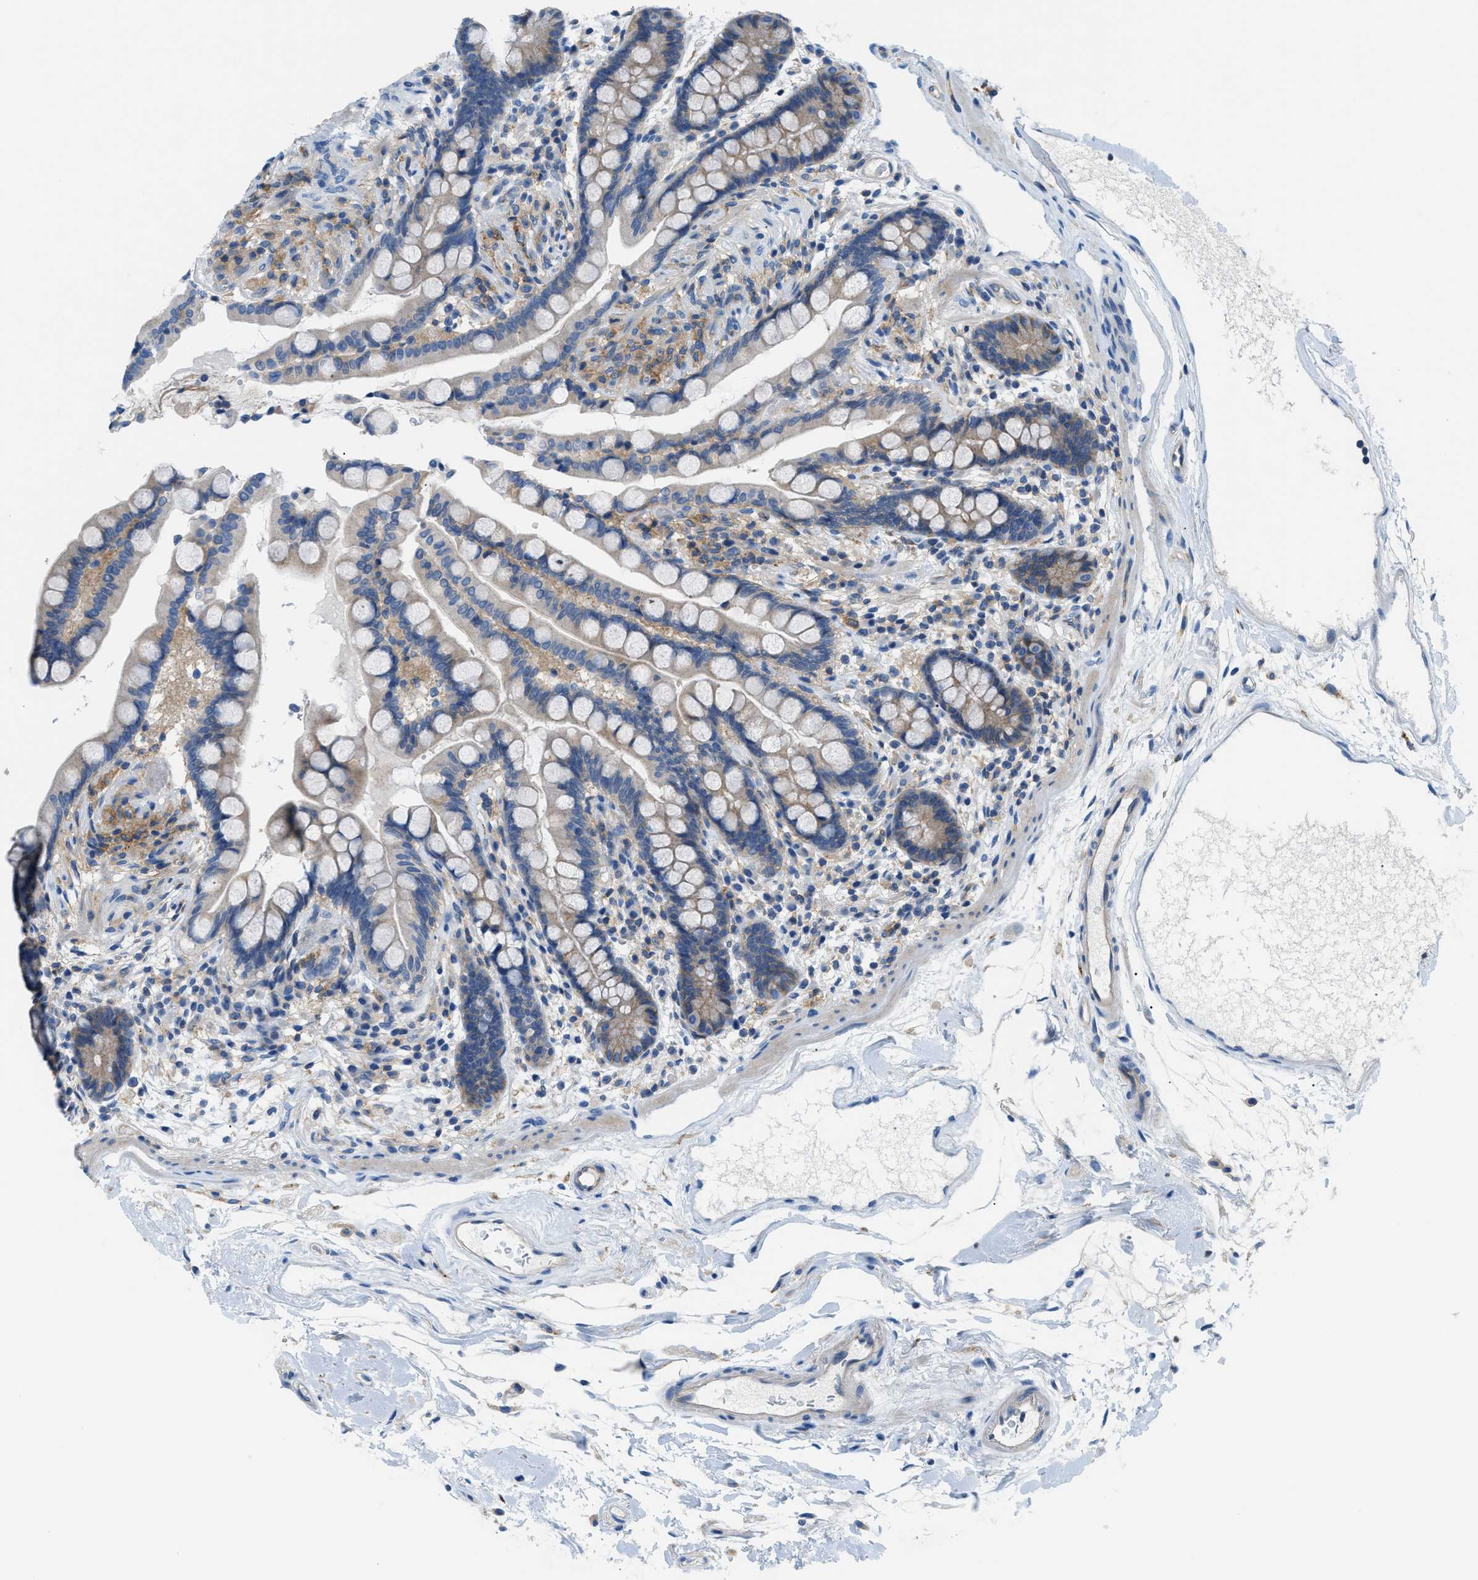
{"staining": {"intensity": "weak", "quantity": "25%-75%", "location": "cytoplasmic/membranous"}, "tissue": "colon", "cell_type": "Endothelial cells", "image_type": "normal", "snomed": [{"axis": "morphology", "description": "Normal tissue, NOS"}, {"axis": "topography", "description": "Colon"}], "caption": "Immunohistochemistry (IHC) of benign colon displays low levels of weak cytoplasmic/membranous expression in approximately 25%-75% of endothelial cells. Ihc stains the protein in brown and the nuclei are stained blue.", "gene": "ORAI1", "patient": {"sex": "male", "age": 73}}